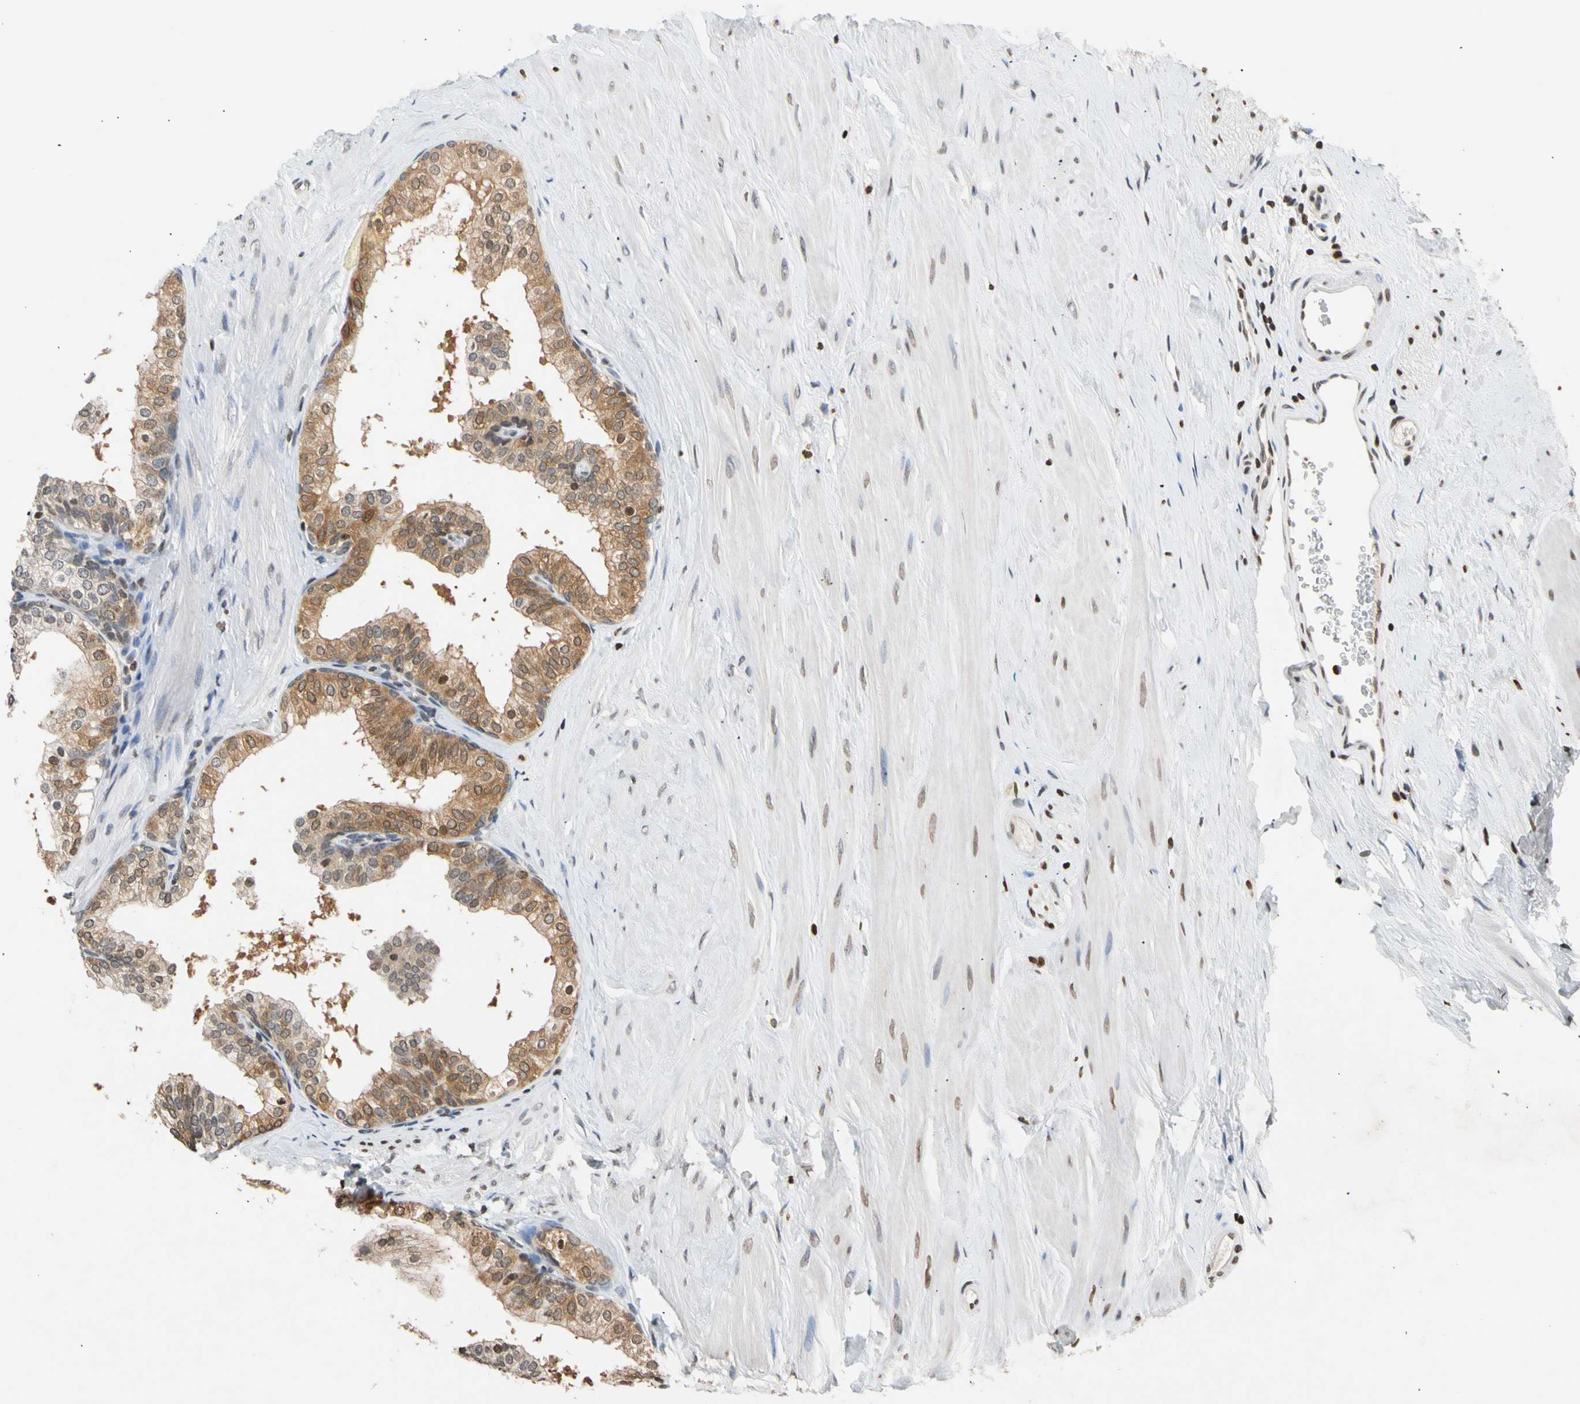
{"staining": {"intensity": "weak", "quantity": ">75%", "location": "cytoplasmic/membranous"}, "tissue": "prostate", "cell_type": "Glandular cells", "image_type": "normal", "snomed": [{"axis": "morphology", "description": "Normal tissue, NOS"}, {"axis": "topography", "description": "Prostate"}], "caption": "This image displays benign prostate stained with immunohistochemistry (IHC) to label a protein in brown. The cytoplasmic/membranous of glandular cells show weak positivity for the protein. Nuclei are counter-stained blue.", "gene": "GPX4", "patient": {"sex": "male", "age": 60}}